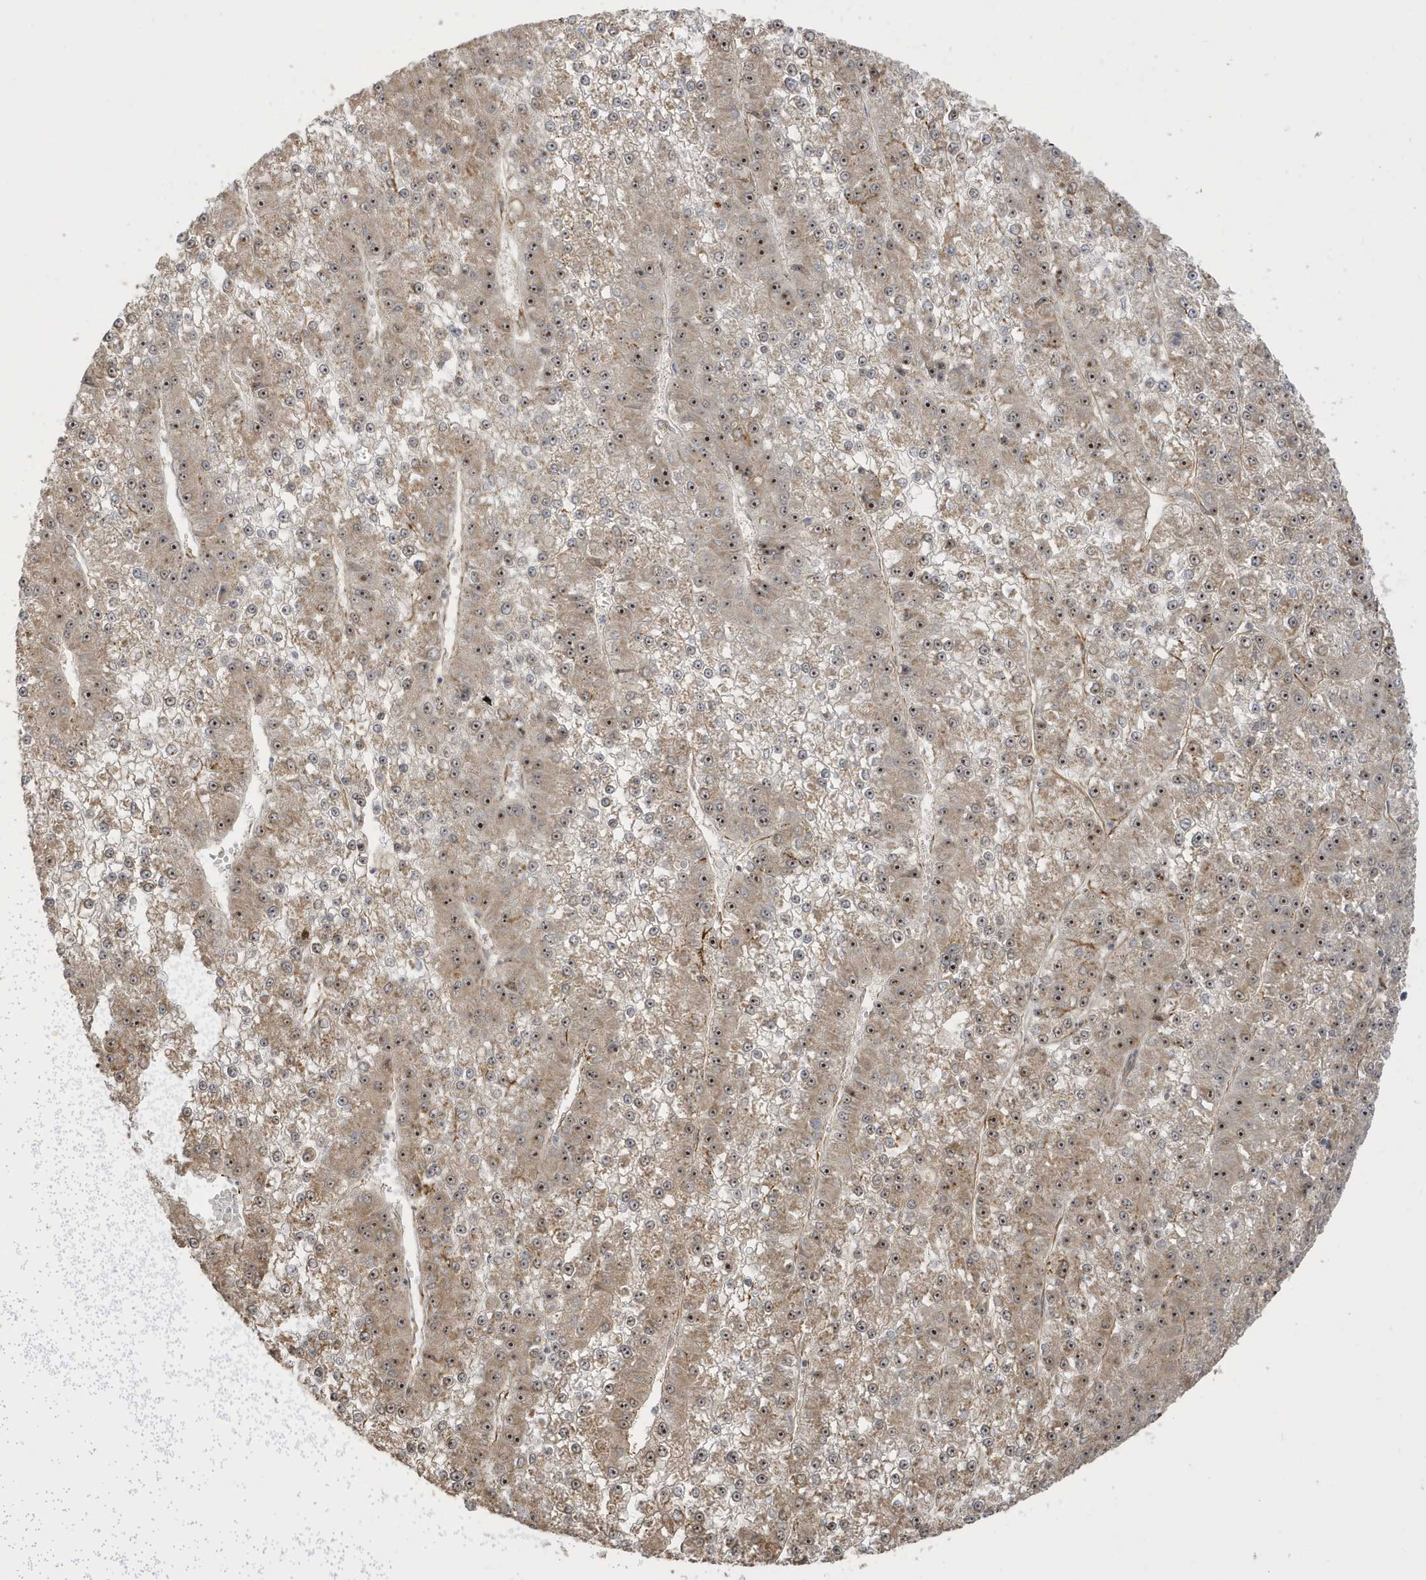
{"staining": {"intensity": "moderate", "quantity": ">75%", "location": "cytoplasmic/membranous,nuclear"}, "tissue": "liver cancer", "cell_type": "Tumor cells", "image_type": "cancer", "snomed": [{"axis": "morphology", "description": "Carcinoma, Hepatocellular, NOS"}, {"axis": "topography", "description": "Liver"}], "caption": "Immunohistochemical staining of human liver cancer (hepatocellular carcinoma) reveals medium levels of moderate cytoplasmic/membranous and nuclear positivity in about >75% of tumor cells.", "gene": "ECM2", "patient": {"sex": "female", "age": 73}}